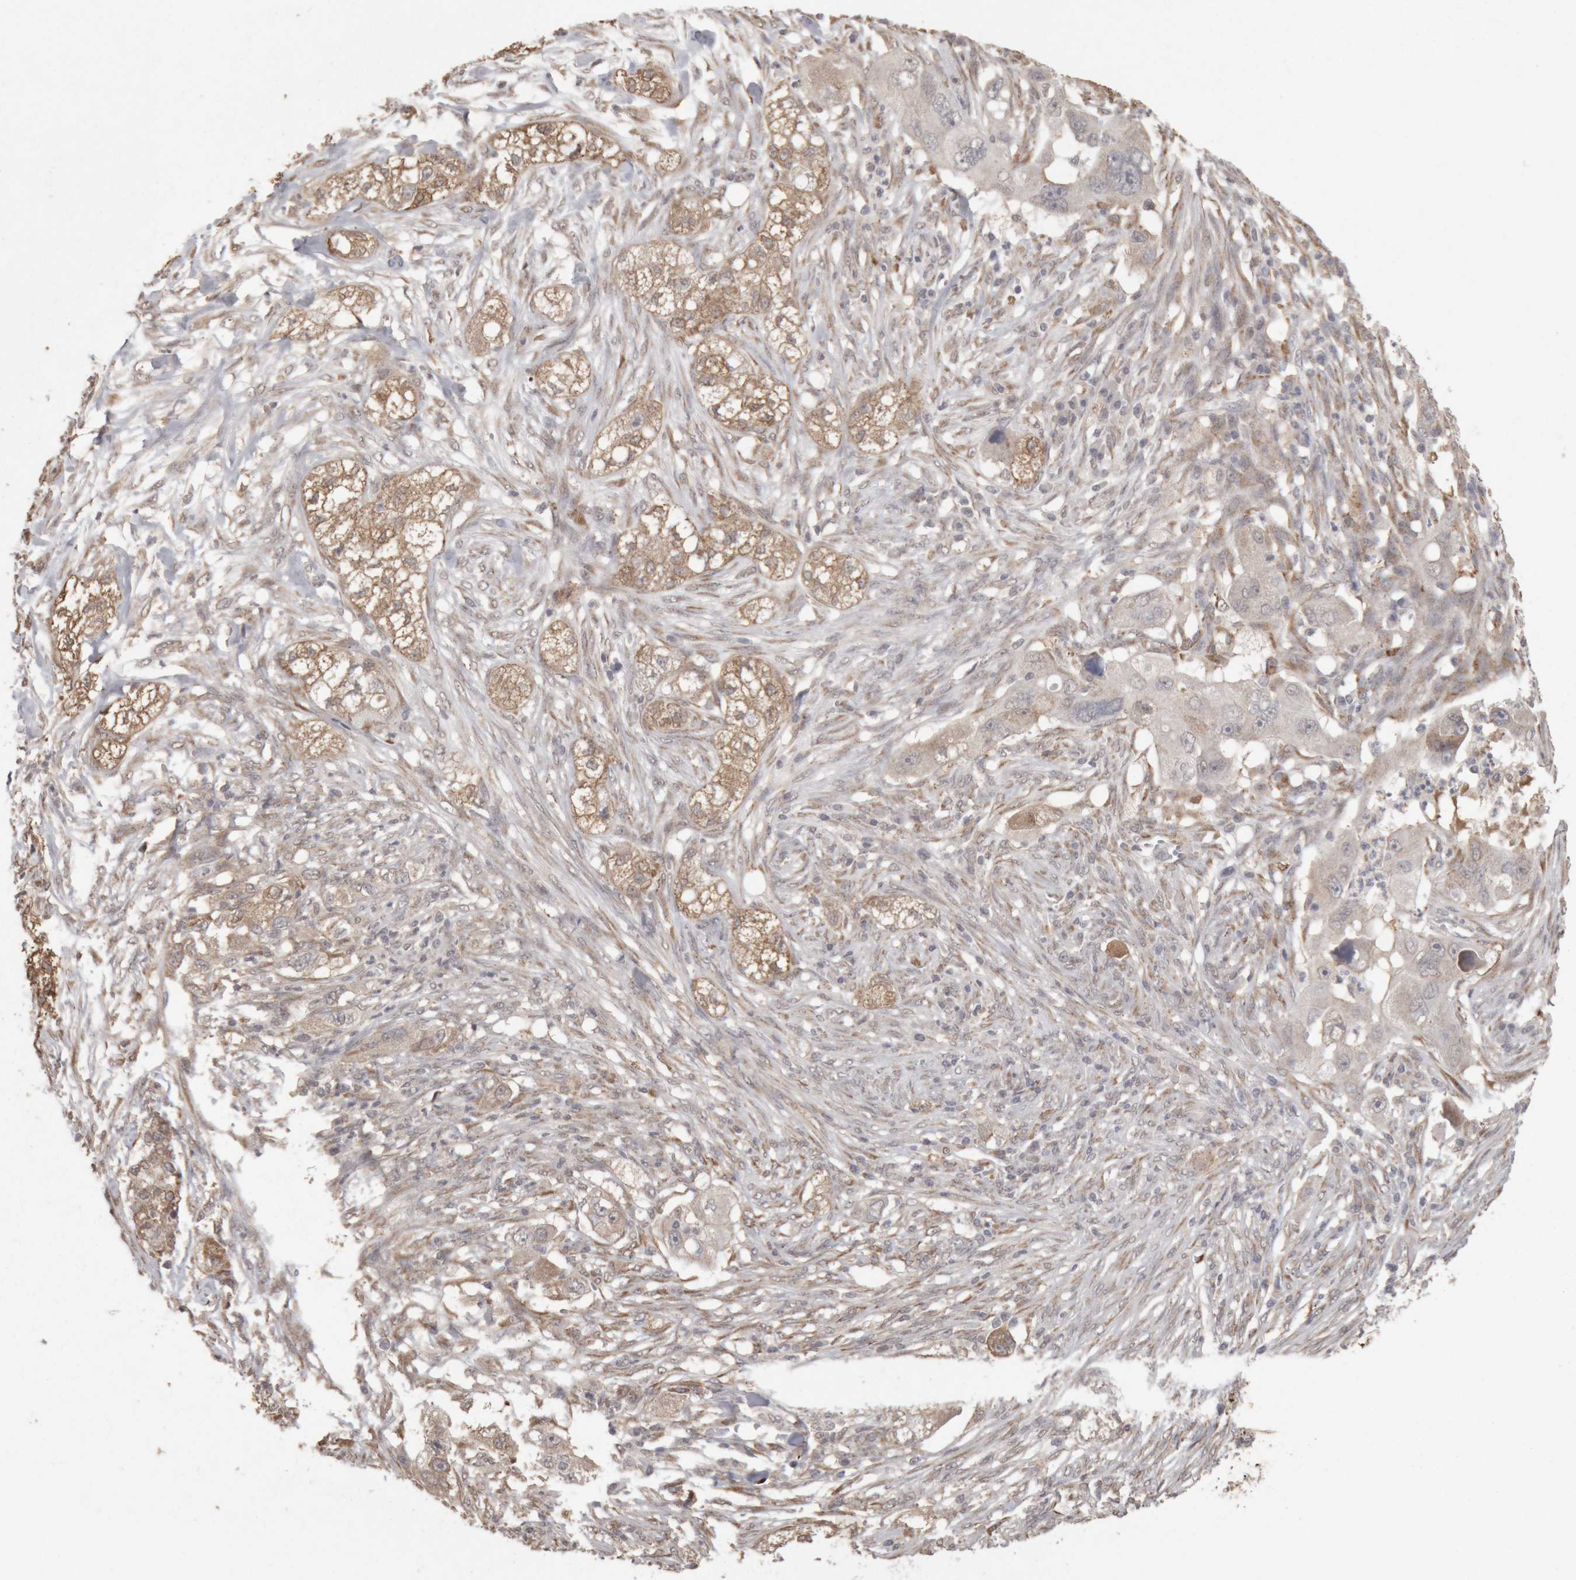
{"staining": {"intensity": "weak", "quantity": "25%-75%", "location": "cytoplasmic/membranous"}, "tissue": "pancreatic cancer", "cell_type": "Tumor cells", "image_type": "cancer", "snomed": [{"axis": "morphology", "description": "Adenocarcinoma, NOS"}, {"axis": "topography", "description": "Pancreas"}], "caption": "Protein staining by immunohistochemistry (IHC) exhibits weak cytoplasmic/membranous expression in about 25%-75% of tumor cells in pancreatic cancer.", "gene": "MEP1A", "patient": {"sex": "female", "age": 78}}